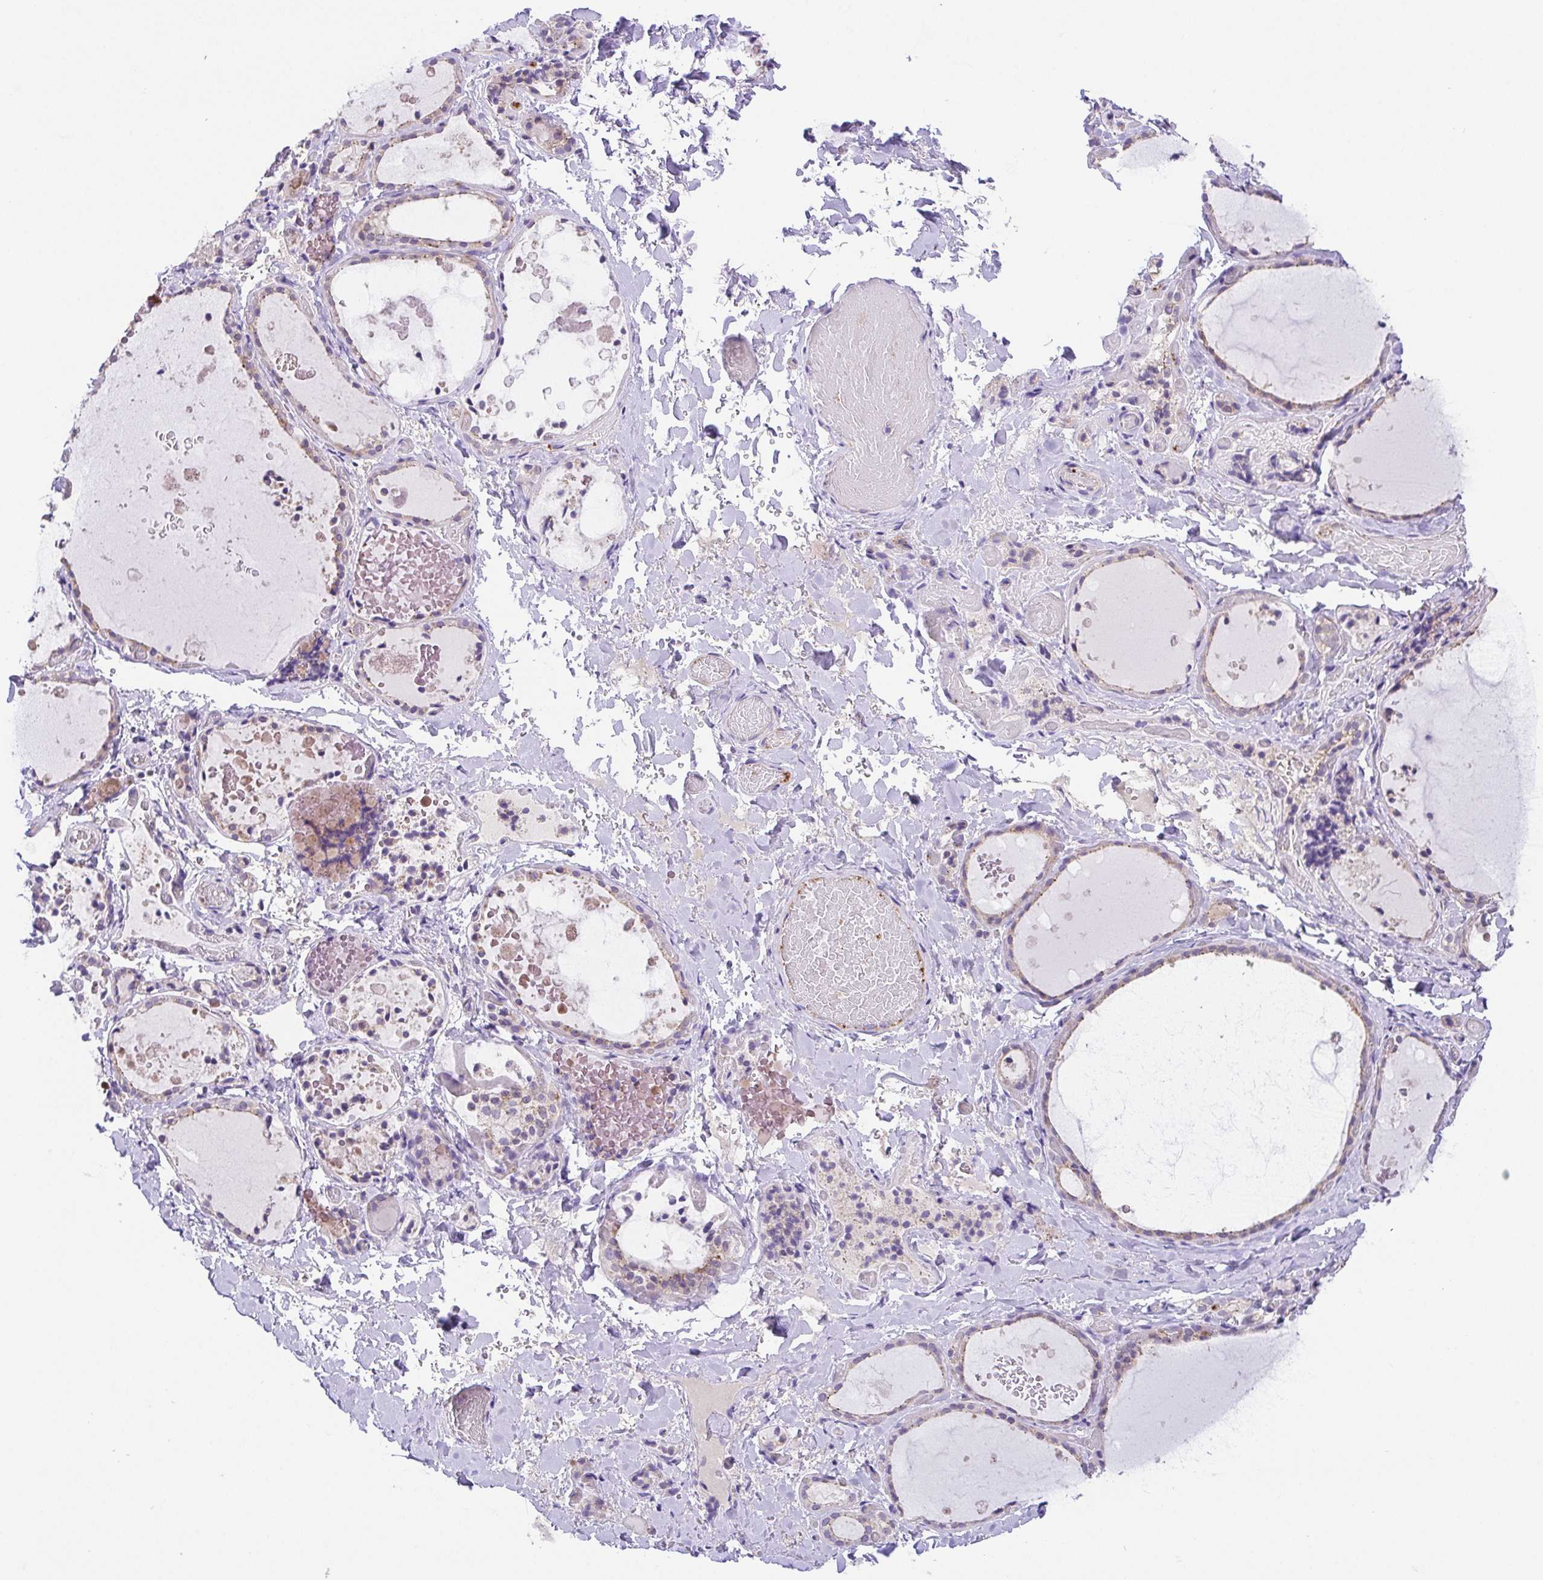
{"staining": {"intensity": "weak", "quantity": "25%-75%", "location": "cytoplasmic/membranous"}, "tissue": "thyroid gland", "cell_type": "Glandular cells", "image_type": "normal", "snomed": [{"axis": "morphology", "description": "Normal tissue, NOS"}, {"axis": "topography", "description": "Thyroid gland"}], "caption": "This is a micrograph of immunohistochemistry staining of benign thyroid gland, which shows weak staining in the cytoplasmic/membranous of glandular cells.", "gene": "SLC13A1", "patient": {"sex": "female", "age": 56}}